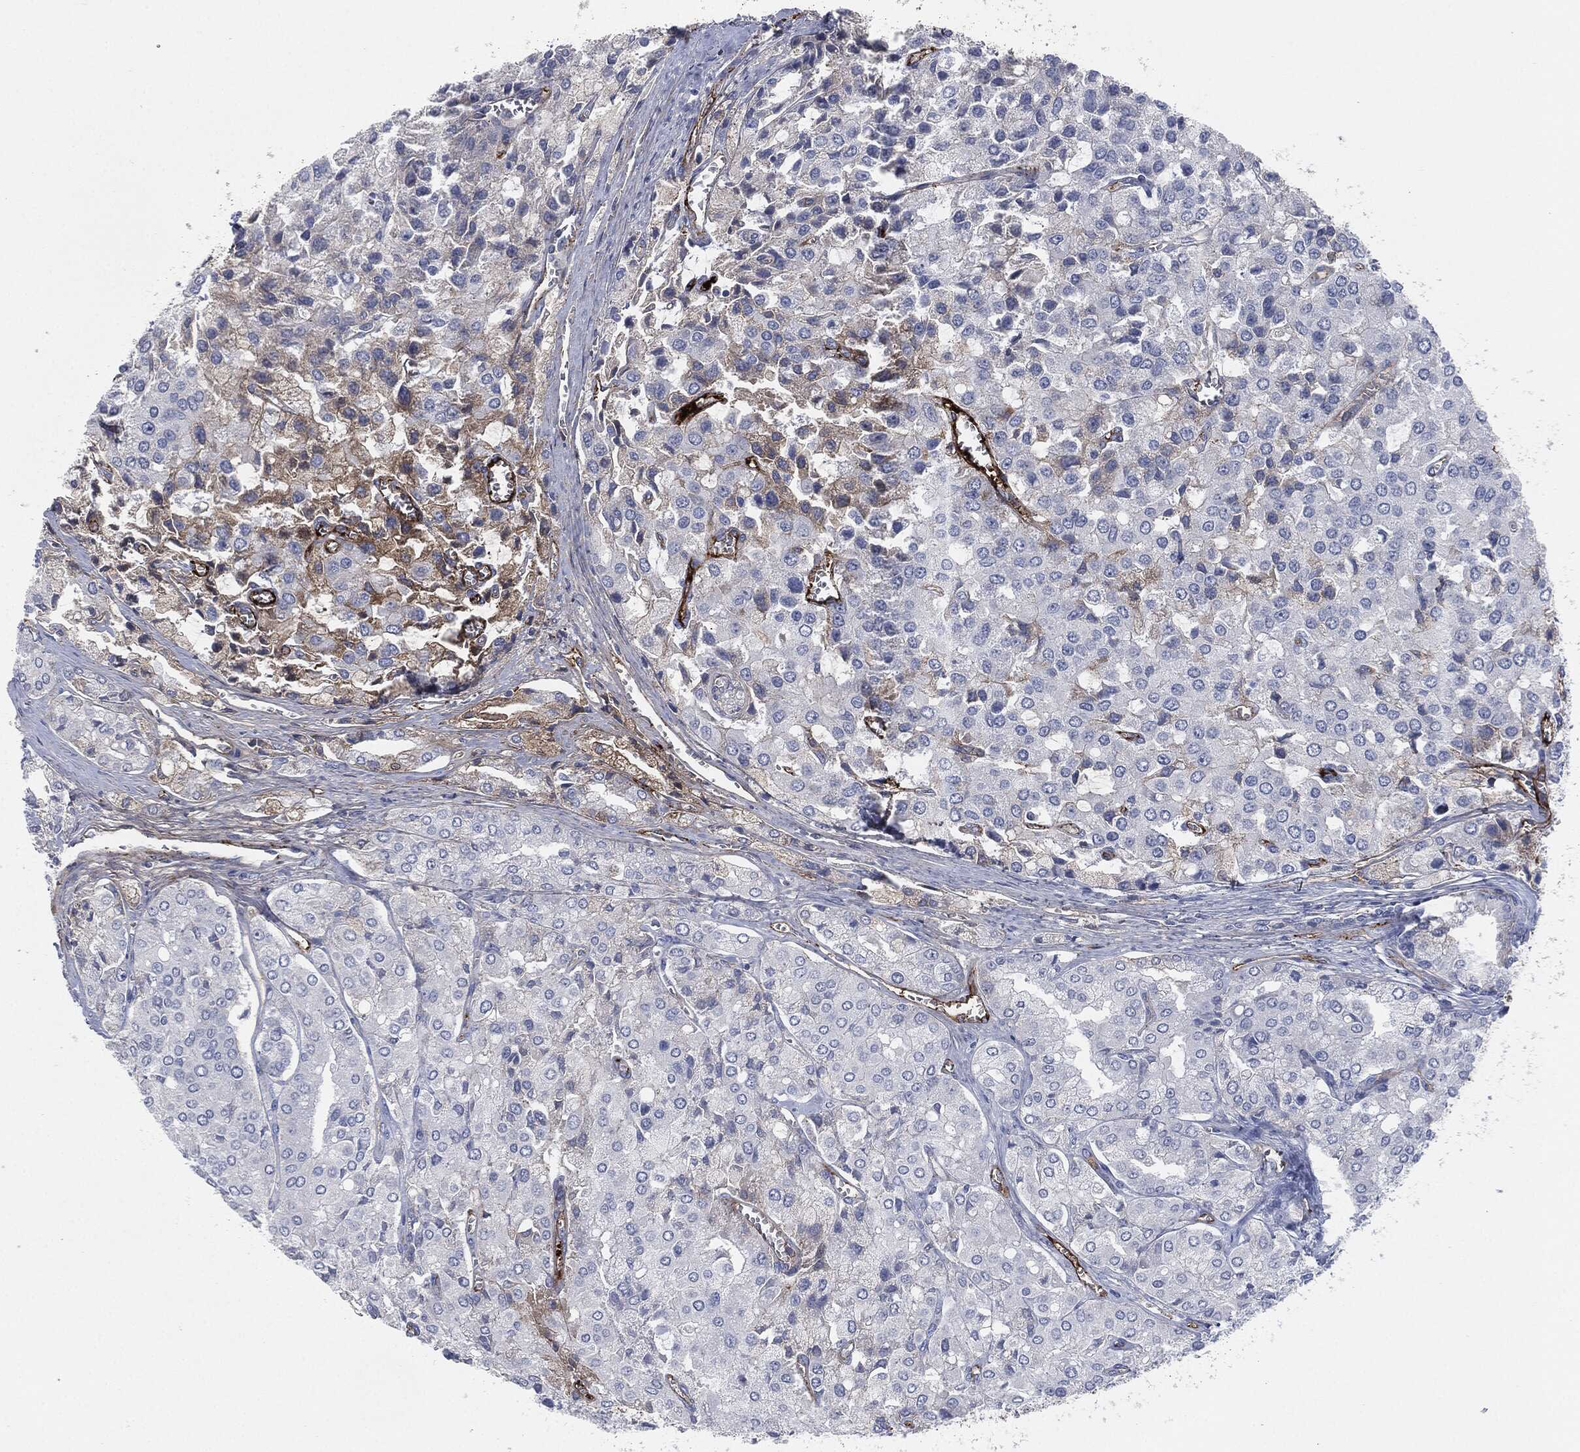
{"staining": {"intensity": "negative", "quantity": "none", "location": "none"}, "tissue": "prostate cancer", "cell_type": "Tumor cells", "image_type": "cancer", "snomed": [{"axis": "morphology", "description": "Adenocarcinoma, NOS"}, {"axis": "topography", "description": "Prostate and seminal vesicle, NOS"}, {"axis": "topography", "description": "Prostate"}], "caption": "Tumor cells are negative for brown protein staining in prostate cancer (adenocarcinoma). The staining is performed using DAB brown chromogen with nuclei counter-stained in using hematoxylin.", "gene": "APOB", "patient": {"sex": "male", "age": 67}}